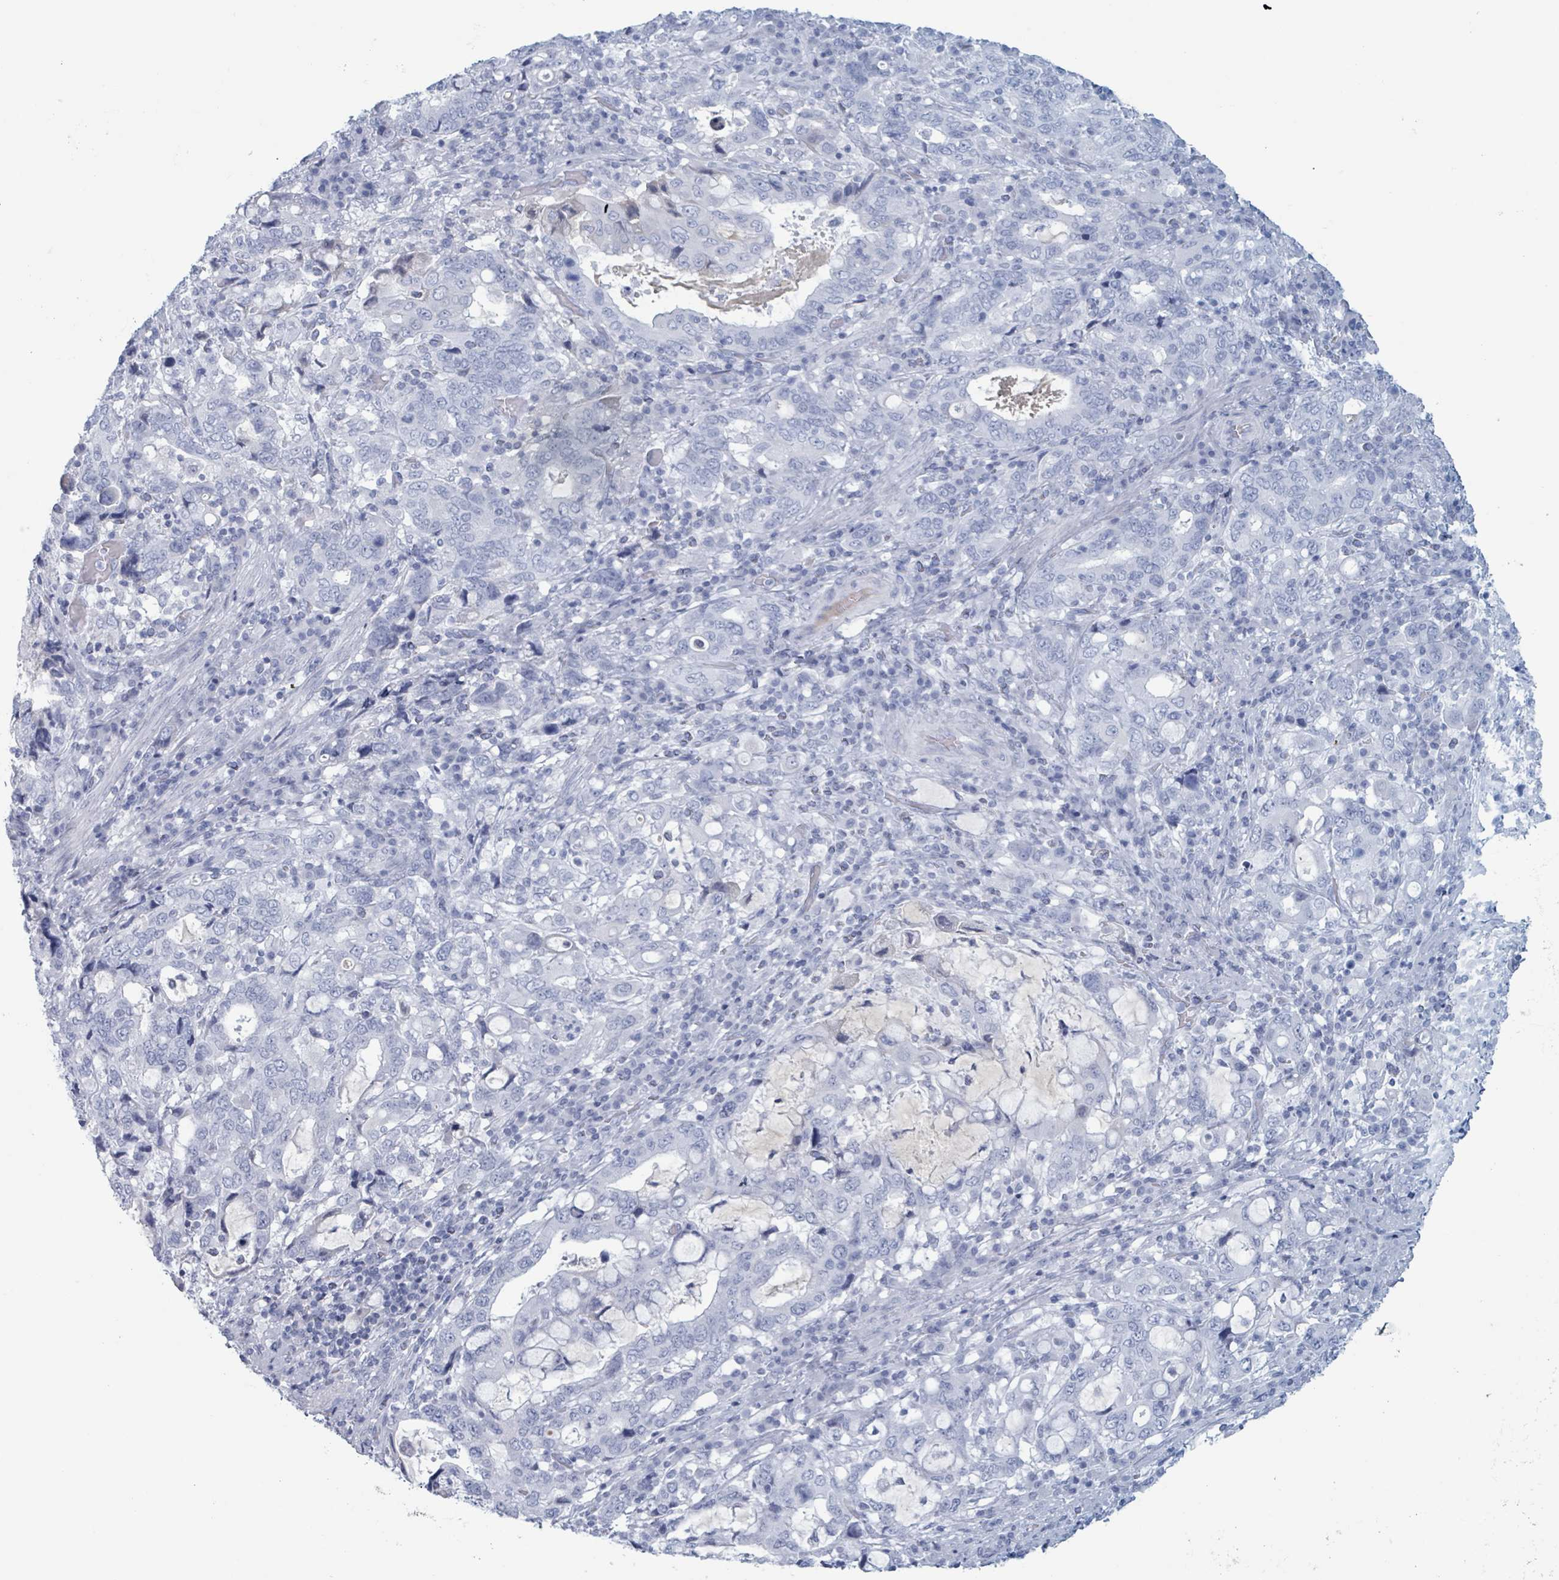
{"staining": {"intensity": "negative", "quantity": "none", "location": "none"}, "tissue": "stomach cancer", "cell_type": "Tumor cells", "image_type": "cancer", "snomed": [{"axis": "morphology", "description": "Adenocarcinoma, NOS"}, {"axis": "topography", "description": "Stomach, upper"}, {"axis": "topography", "description": "Stomach"}], "caption": "This is an immunohistochemistry histopathology image of stomach cancer (adenocarcinoma). There is no staining in tumor cells.", "gene": "KLK4", "patient": {"sex": "male", "age": 62}}